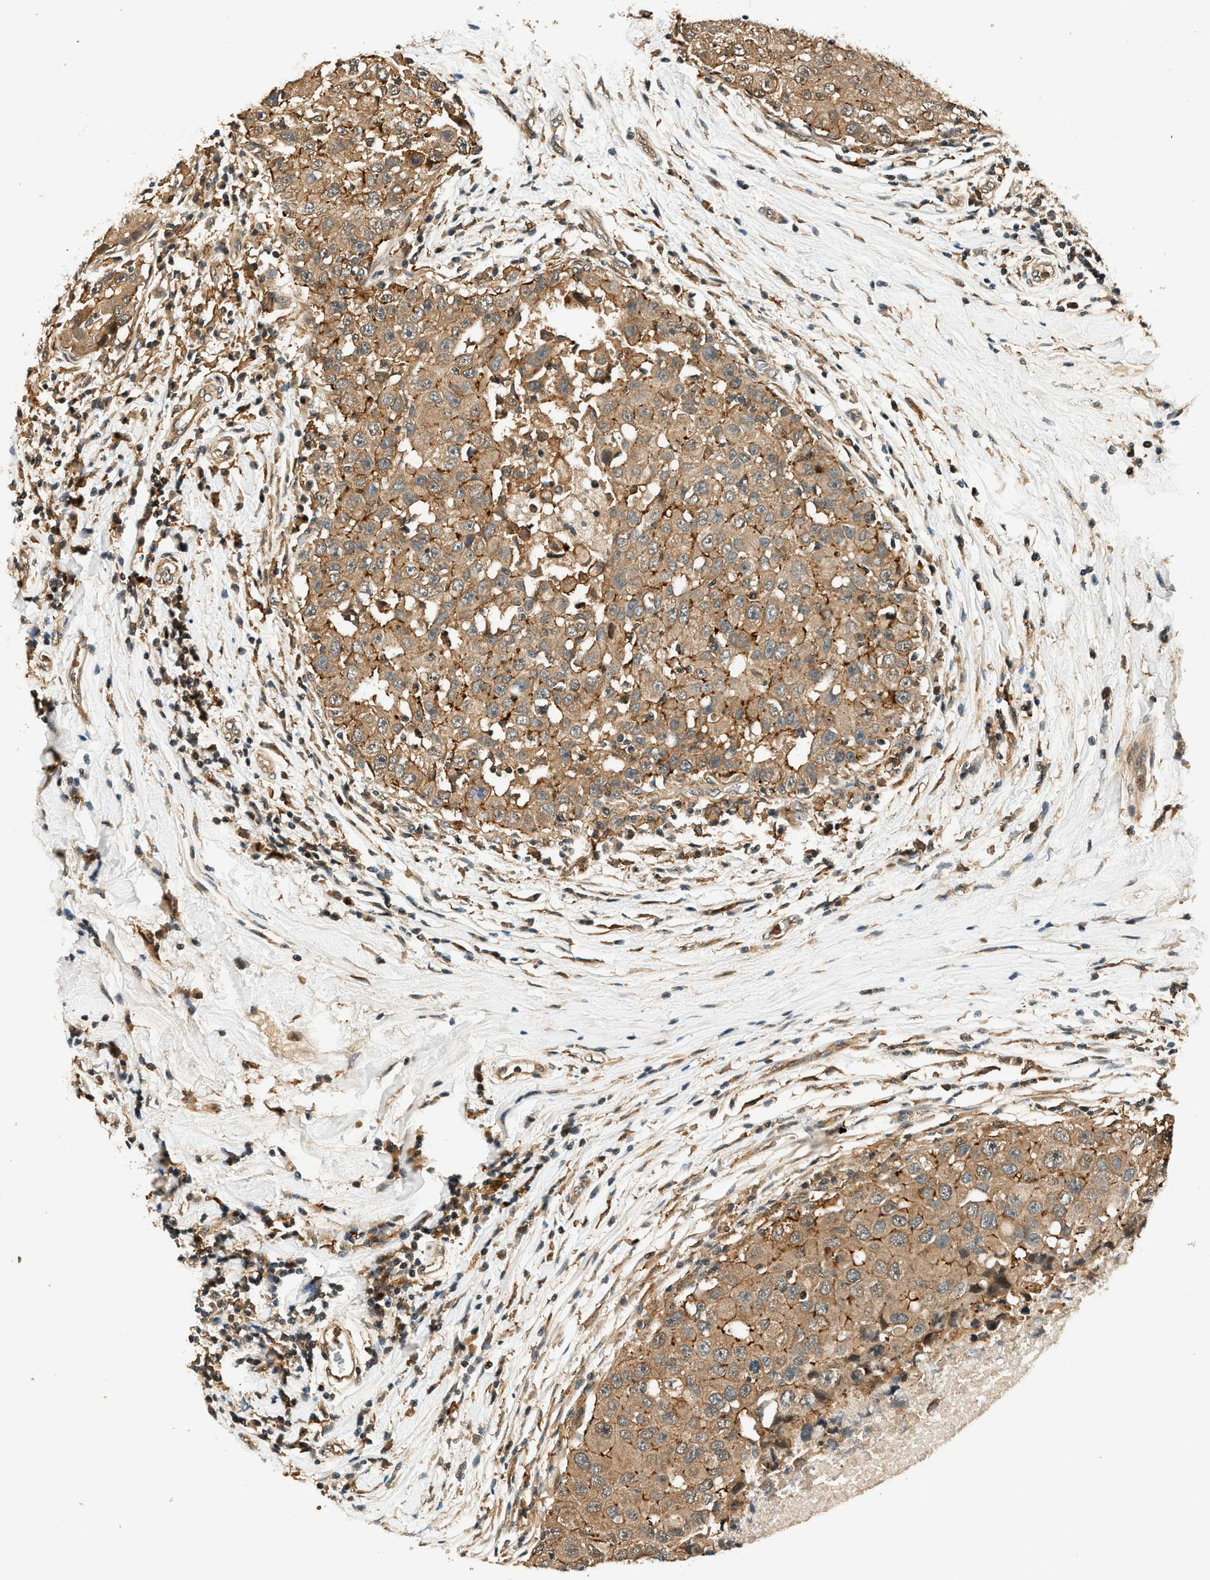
{"staining": {"intensity": "moderate", "quantity": ">75%", "location": "cytoplasmic/membranous"}, "tissue": "breast cancer", "cell_type": "Tumor cells", "image_type": "cancer", "snomed": [{"axis": "morphology", "description": "Duct carcinoma"}, {"axis": "topography", "description": "Breast"}], "caption": "Protein analysis of breast intraductal carcinoma tissue displays moderate cytoplasmic/membranous expression in approximately >75% of tumor cells. (Brightfield microscopy of DAB IHC at high magnification).", "gene": "ARHGEF11", "patient": {"sex": "female", "age": 27}}